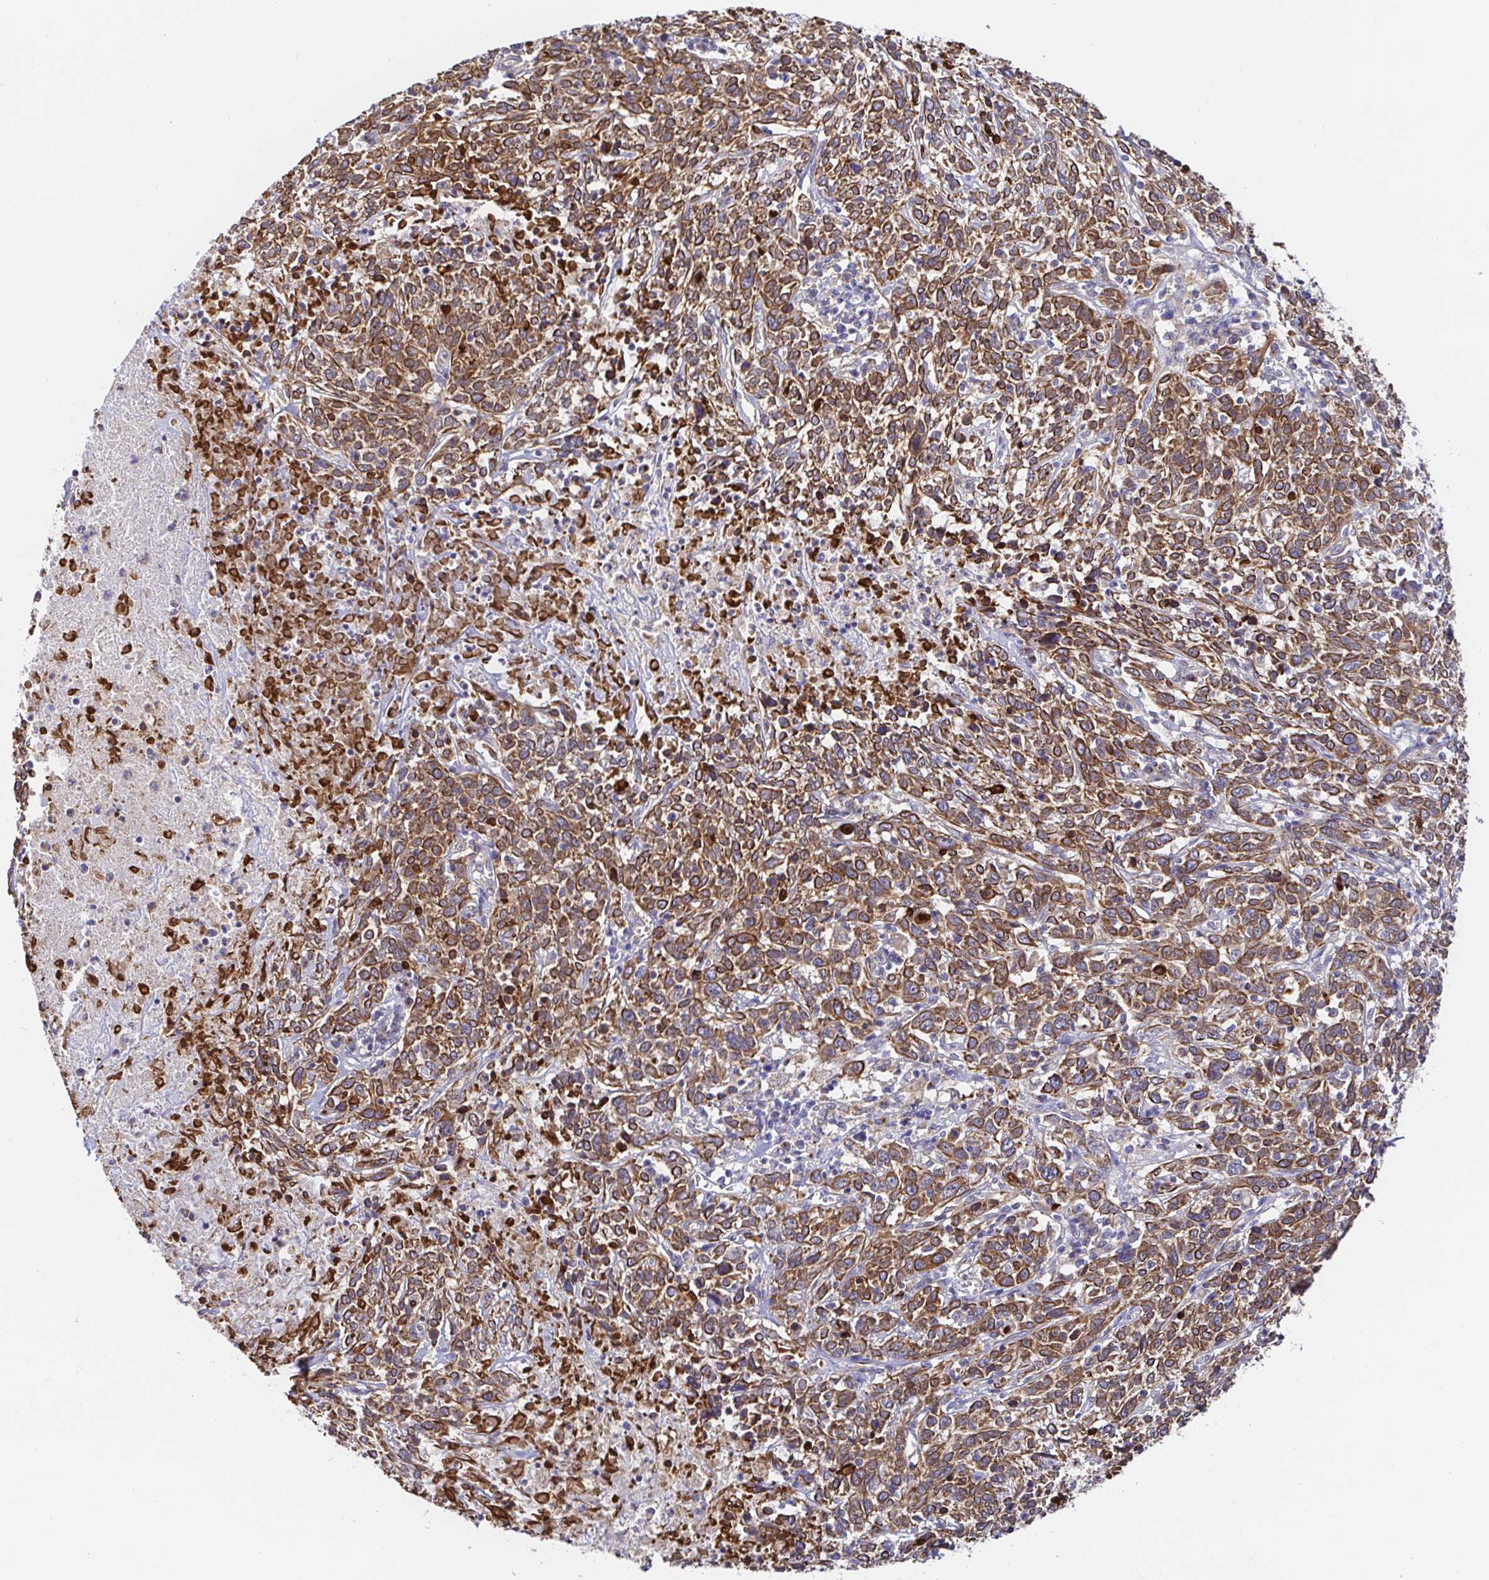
{"staining": {"intensity": "strong", "quantity": ">75%", "location": "cytoplasmic/membranous"}, "tissue": "cervical cancer", "cell_type": "Tumor cells", "image_type": "cancer", "snomed": [{"axis": "morphology", "description": "Squamous cell carcinoma, NOS"}, {"axis": "topography", "description": "Cervix"}], "caption": "Protein expression analysis of human squamous cell carcinoma (cervical) reveals strong cytoplasmic/membranous staining in about >75% of tumor cells. The staining was performed using DAB (3,3'-diaminobenzidine), with brown indicating positive protein expression. Nuclei are stained blue with hematoxylin.", "gene": "GOLGA1", "patient": {"sex": "female", "age": 46}}